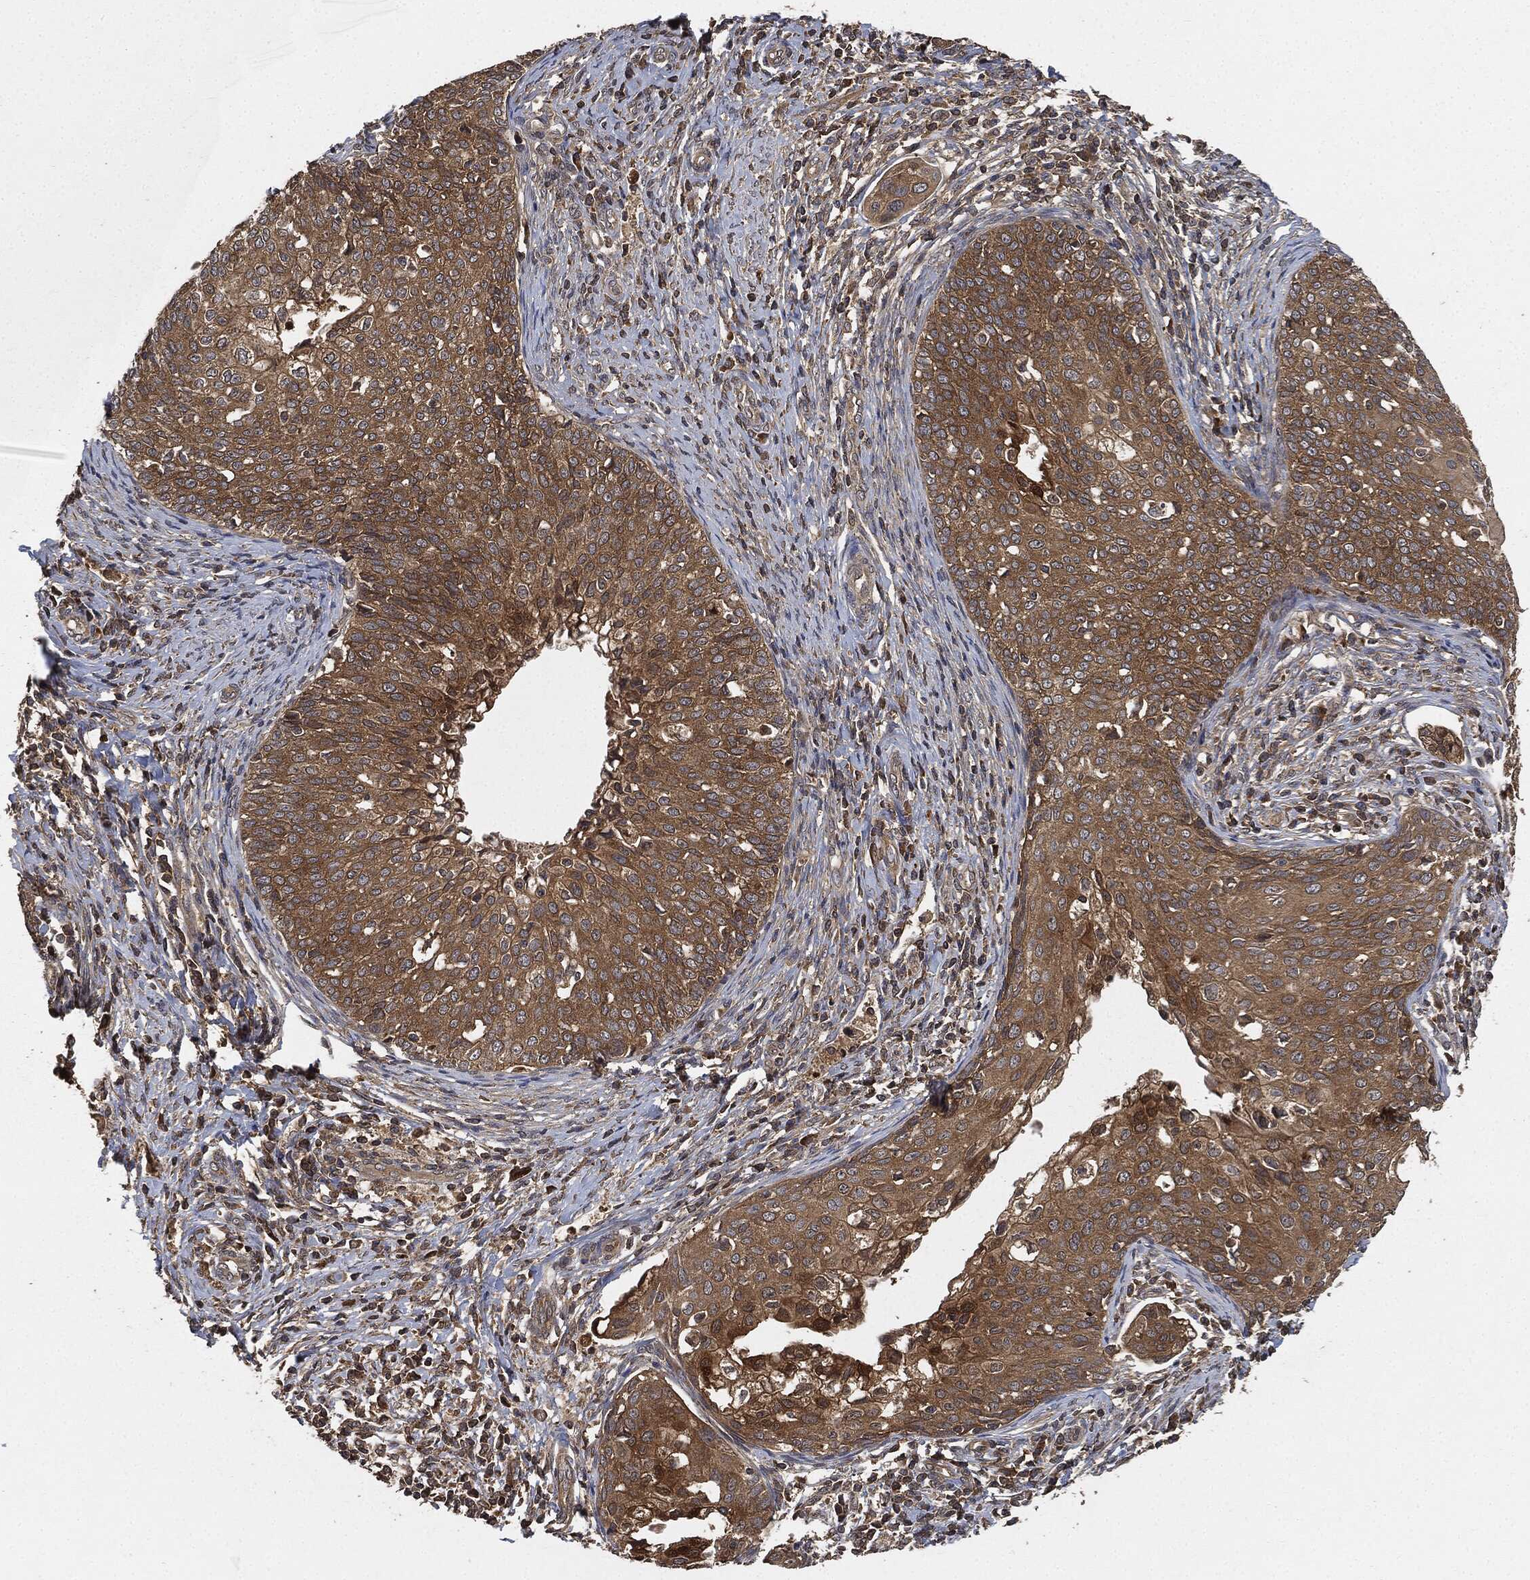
{"staining": {"intensity": "moderate", "quantity": ">75%", "location": "cytoplasmic/membranous"}, "tissue": "cervical cancer", "cell_type": "Tumor cells", "image_type": "cancer", "snomed": [{"axis": "morphology", "description": "Squamous cell carcinoma, NOS"}, {"axis": "topography", "description": "Cervix"}], "caption": "An image of human cervical cancer stained for a protein displays moderate cytoplasmic/membranous brown staining in tumor cells.", "gene": "BRAF", "patient": {"sex": "female", "age": 51}}